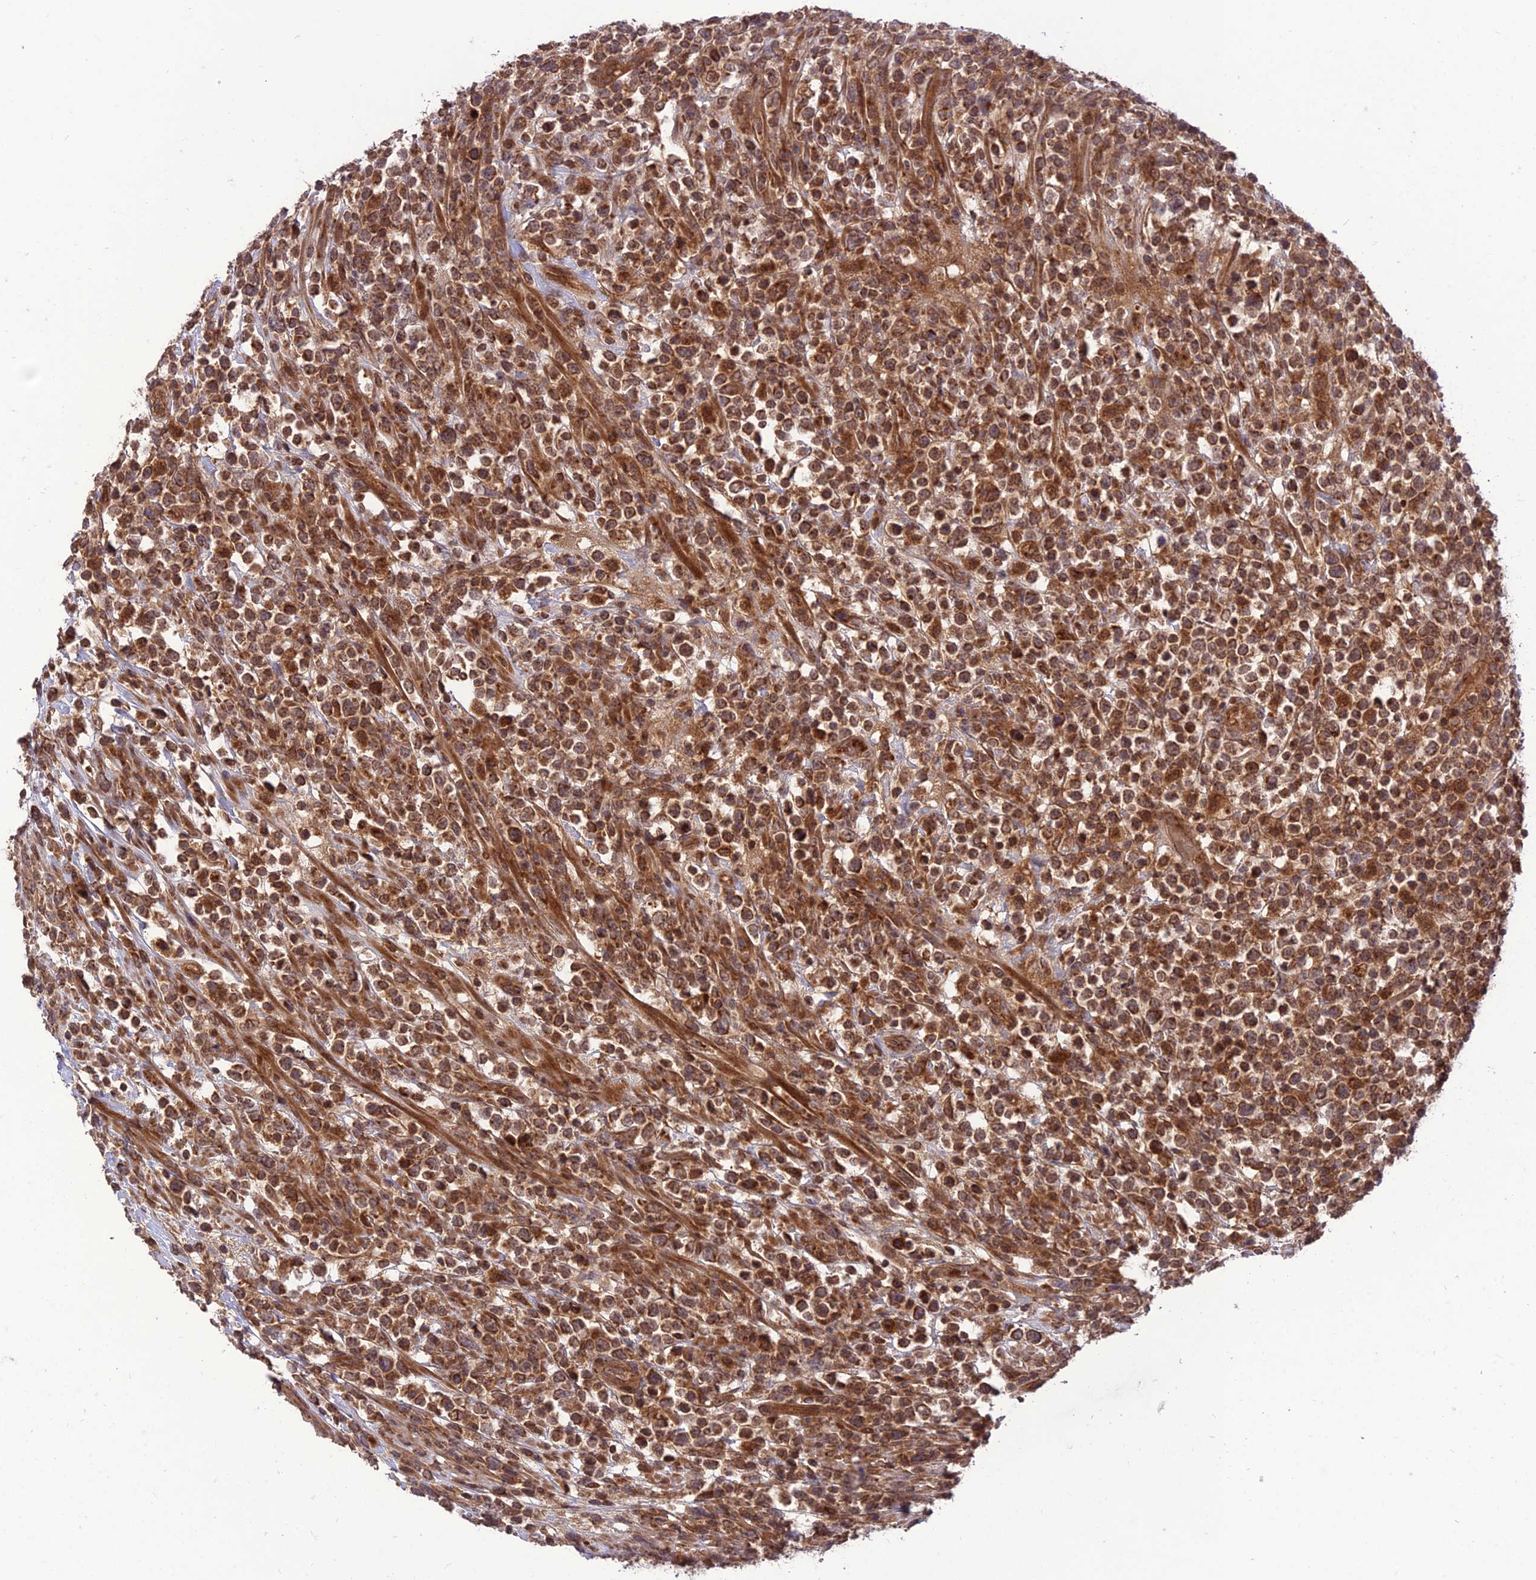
{"staining": {"intensity": "moderate", "quantity": ">75%", "location": "cytoplasmic/membranous"}, "tissue": "lymphoma", "cell_type": "Tumor cells", "image_type": "cancer", "snomed": [{"axis": "morphology", "description": "Malignant lymphoma, non-Hodgkin's type, High grade"}, {"axis": "topography", "description": "Colon"}], "caption": "This histopathology image shows immunohistochemistry staining of human malignant lymphoma, non-Hodgkin's type (high-grade), with medium moderate cytoplasmic/membranous positivity in about >75% of tumor cells.", "gene": "NDUFC1", "patient": {"sex": "female", "age": 53}}